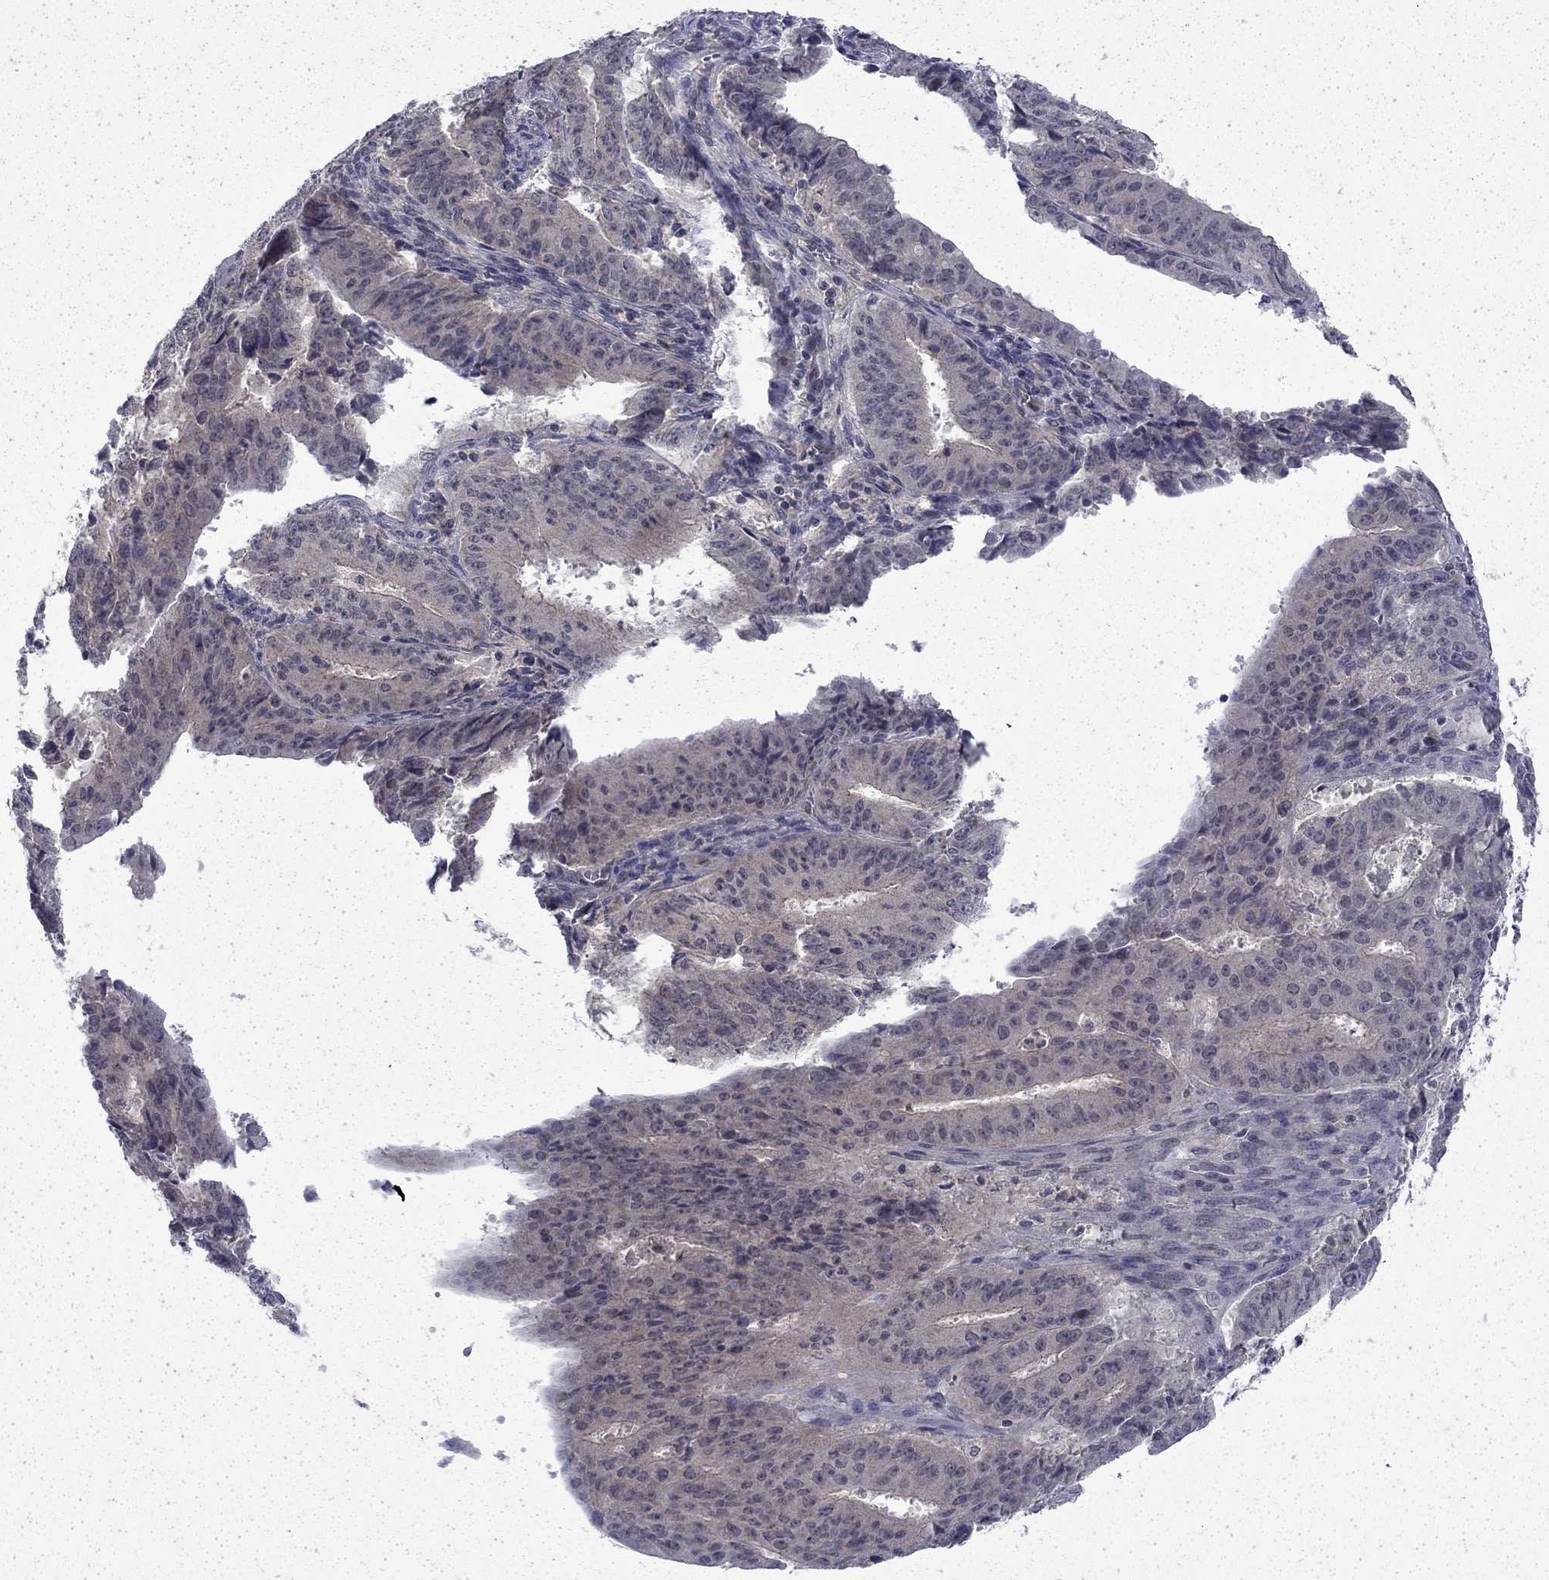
{"staining": {"intensity": "negative", "quantity": "none", "location": "none"}, "tissue": "ovarian cancer", "cell_type": "Tumor cells", "image_type": "cancer", "snomed": [{"axis": "morphology", "description": "Carcinoma, endometroid"}, {"axis": "topography", "description": "Ovary"}], "caption": "There is no significant expression in tumor cells of ovarian cancer (endometroid carcinoma).", "gene": "CHAT", "patient": {"sex": "female", "age": 42}}